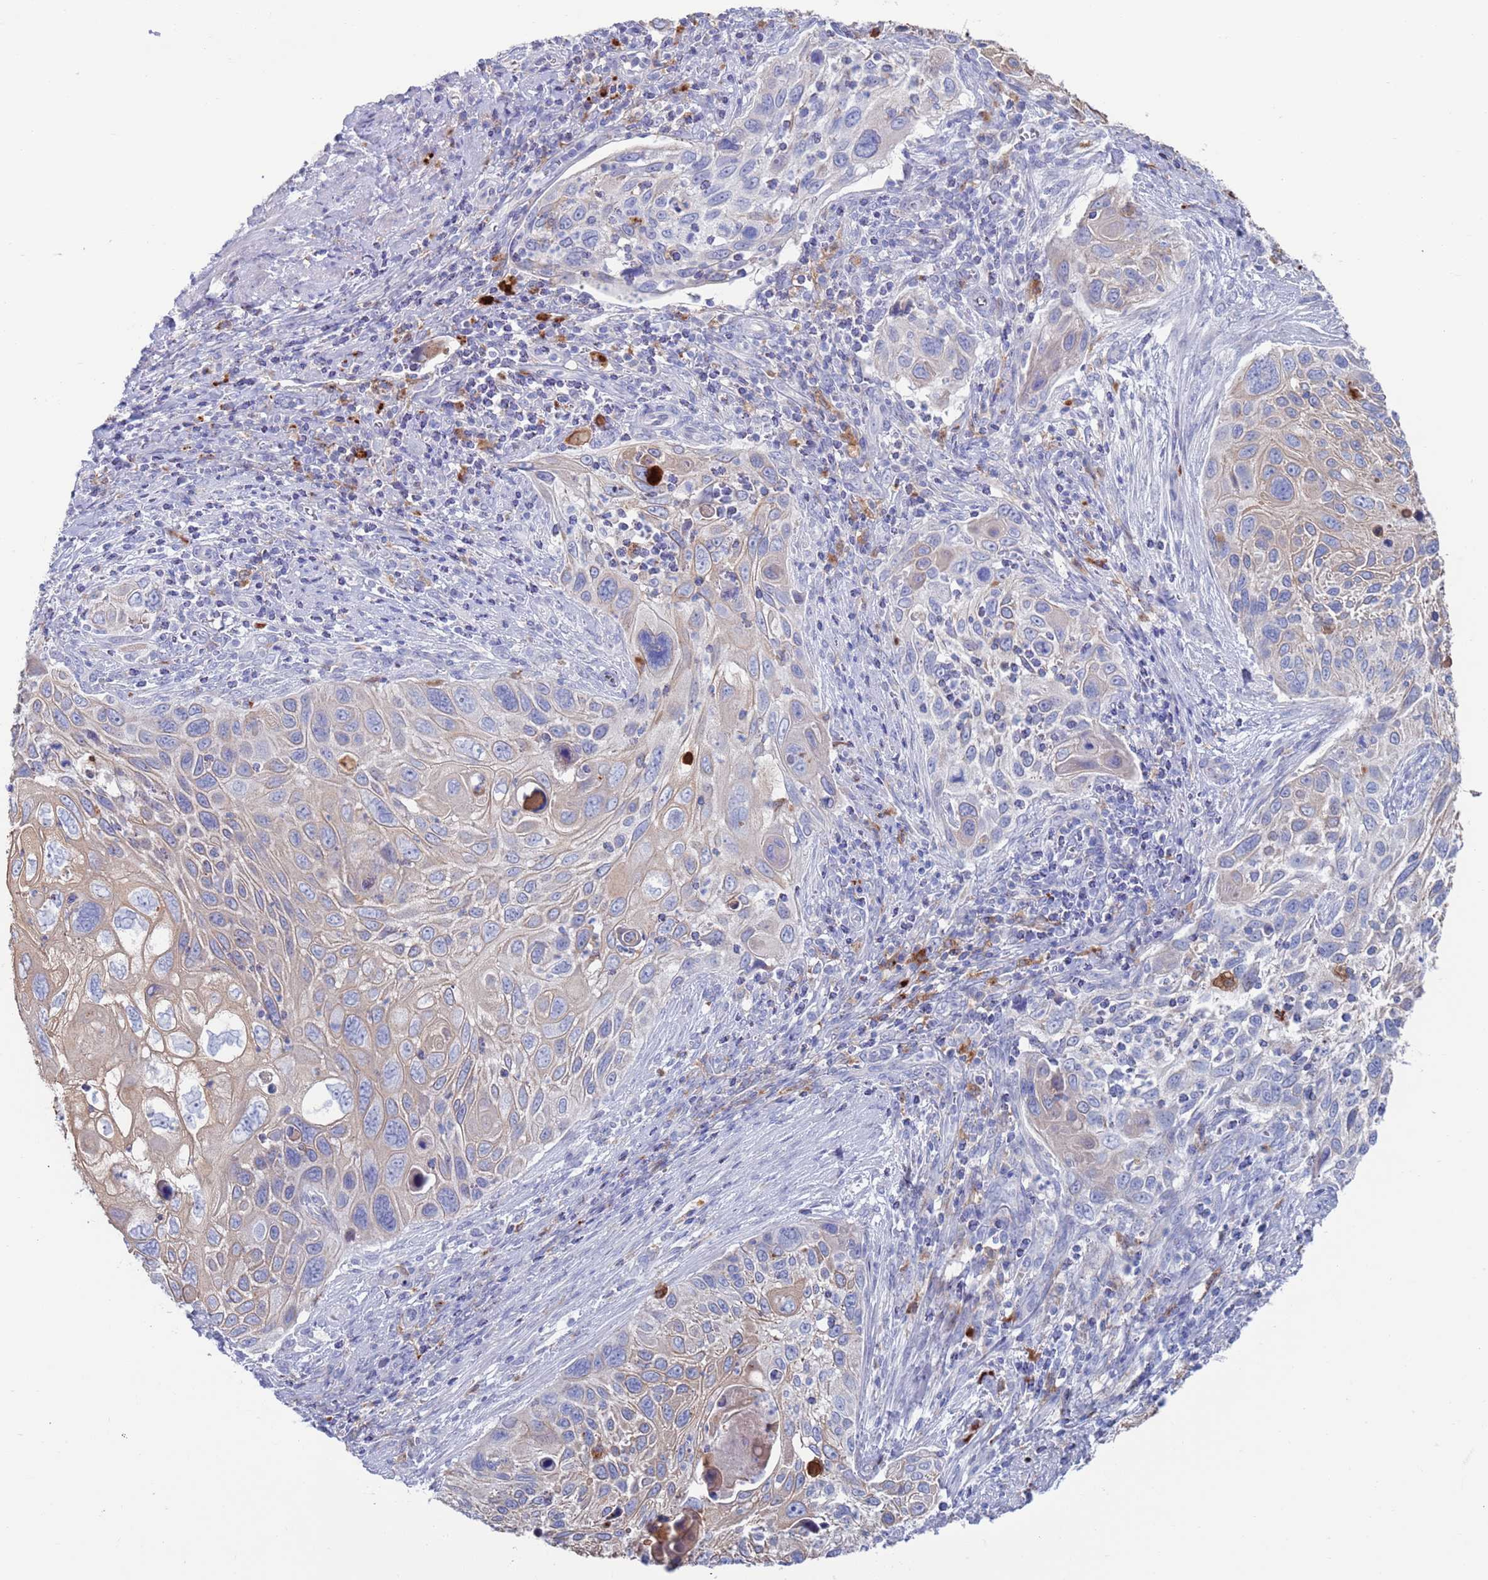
{"staining": {"intensity": "weak", "quantity": "<25%", "location": "cytoplasmic/membranous"}, "tissue": "cervical cancer", "cell_type": "Tumor cells", "image_type": "cancer", "snomed": [{"axis": "morphology", "description": "Squamous cell carcinoma, NOS"}, {"axis": "topography", "description": "Cervix"}], "caption": "Image shows no significant protein positivity in tumor cells of cervical cancer (squamous cell carcinoma). Nuclei are stained in blue.", "gene": "FUCA1", "patient": {"sex": "female", "age": 70}}